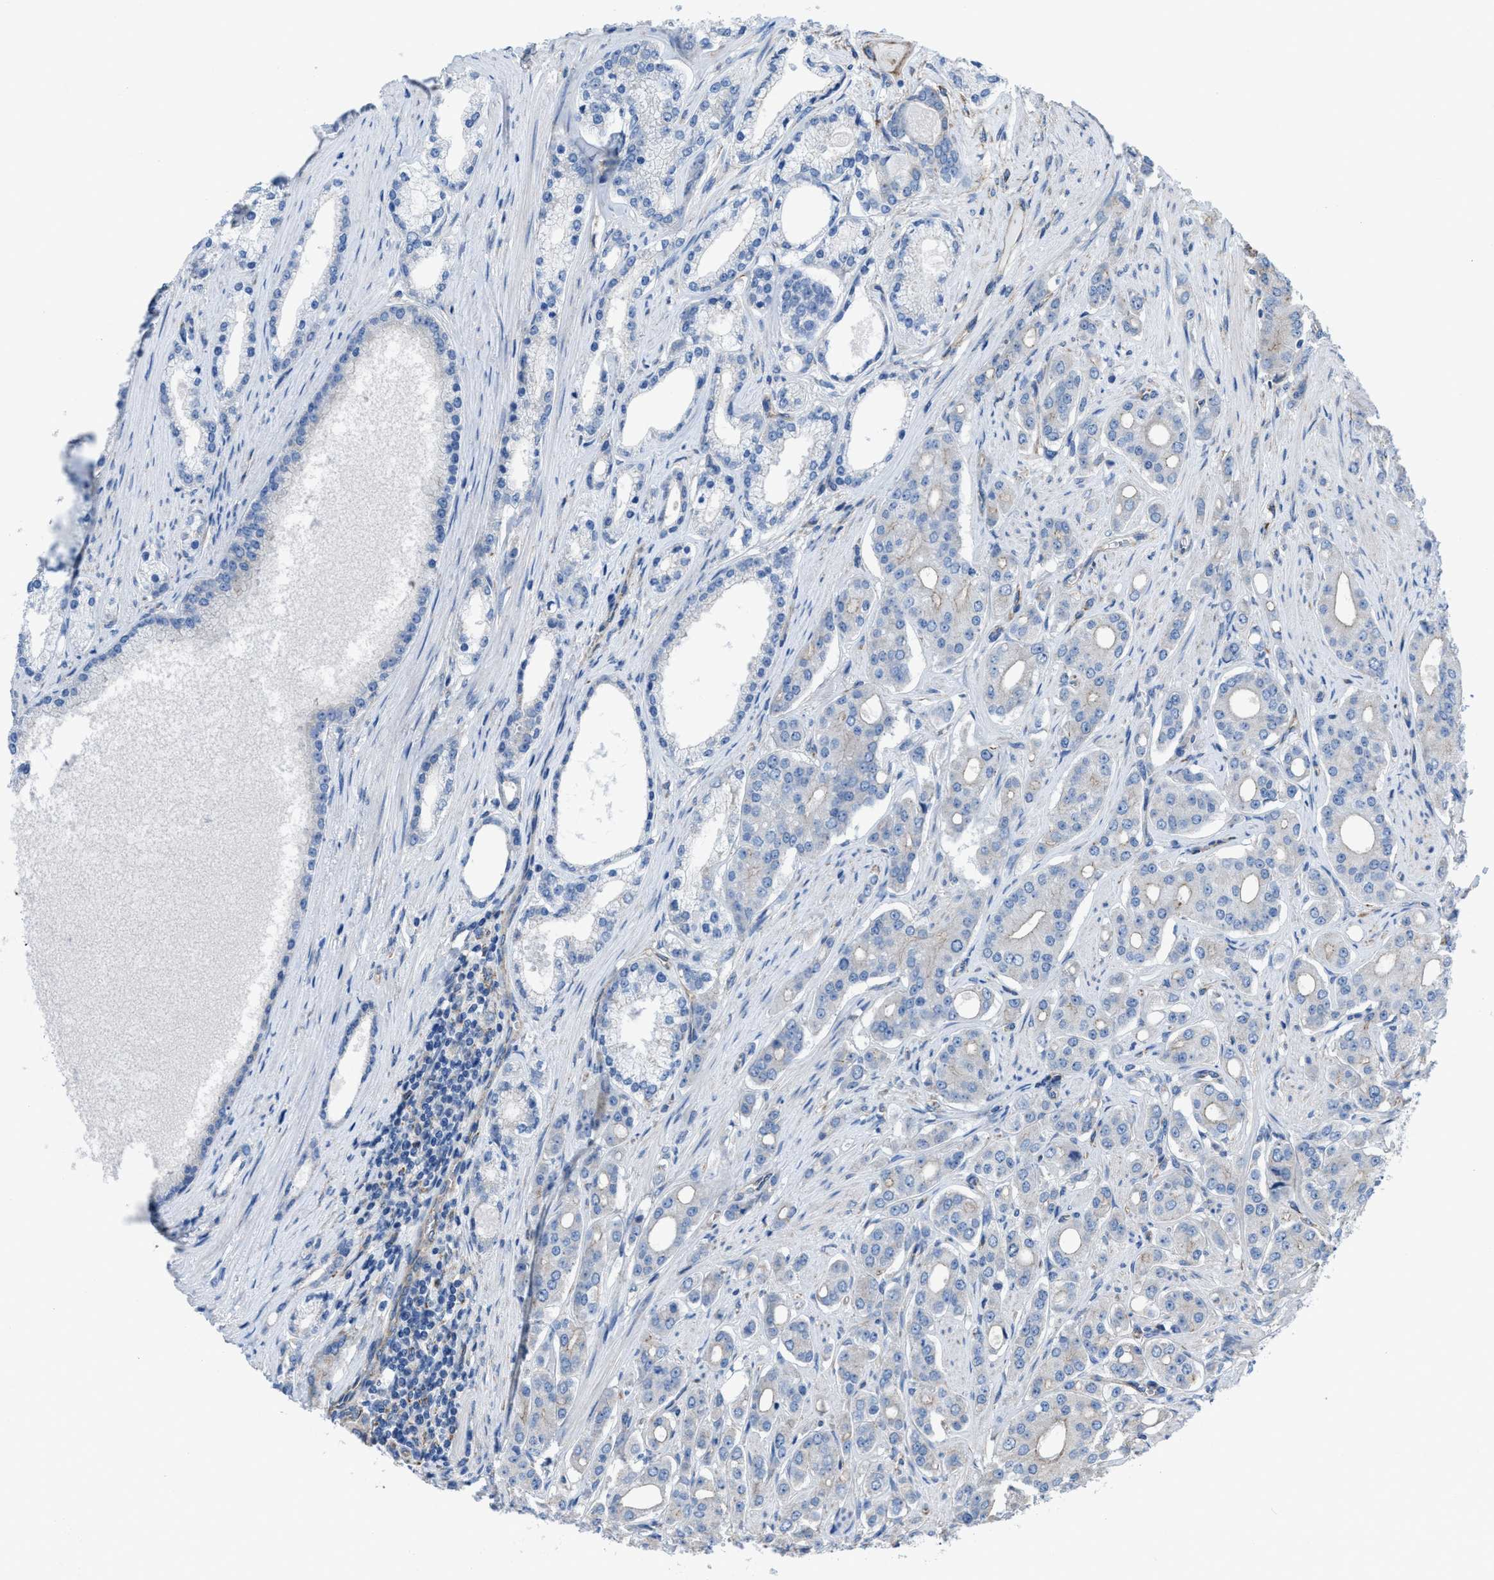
{"staining": {"intensity": "negative", "quantity": "none", "location": "none"}, "tissue": "prostate cancer", "cell_type": "Tumor cells", "image_type": "cancer", "snomed": [{"axis": "morphology", "description": "Adenocarcinoma, High grade"}, {"axis": "topography", "description": "Prostate"}], "caption": "This is an immunohistochemistry photomicrograph of human high-grade adenocarcinoma (prostate). There is no positivity in tumor cells.", "gene": "DOLPP1", "patient": {"sex": "male", "age": 71}}